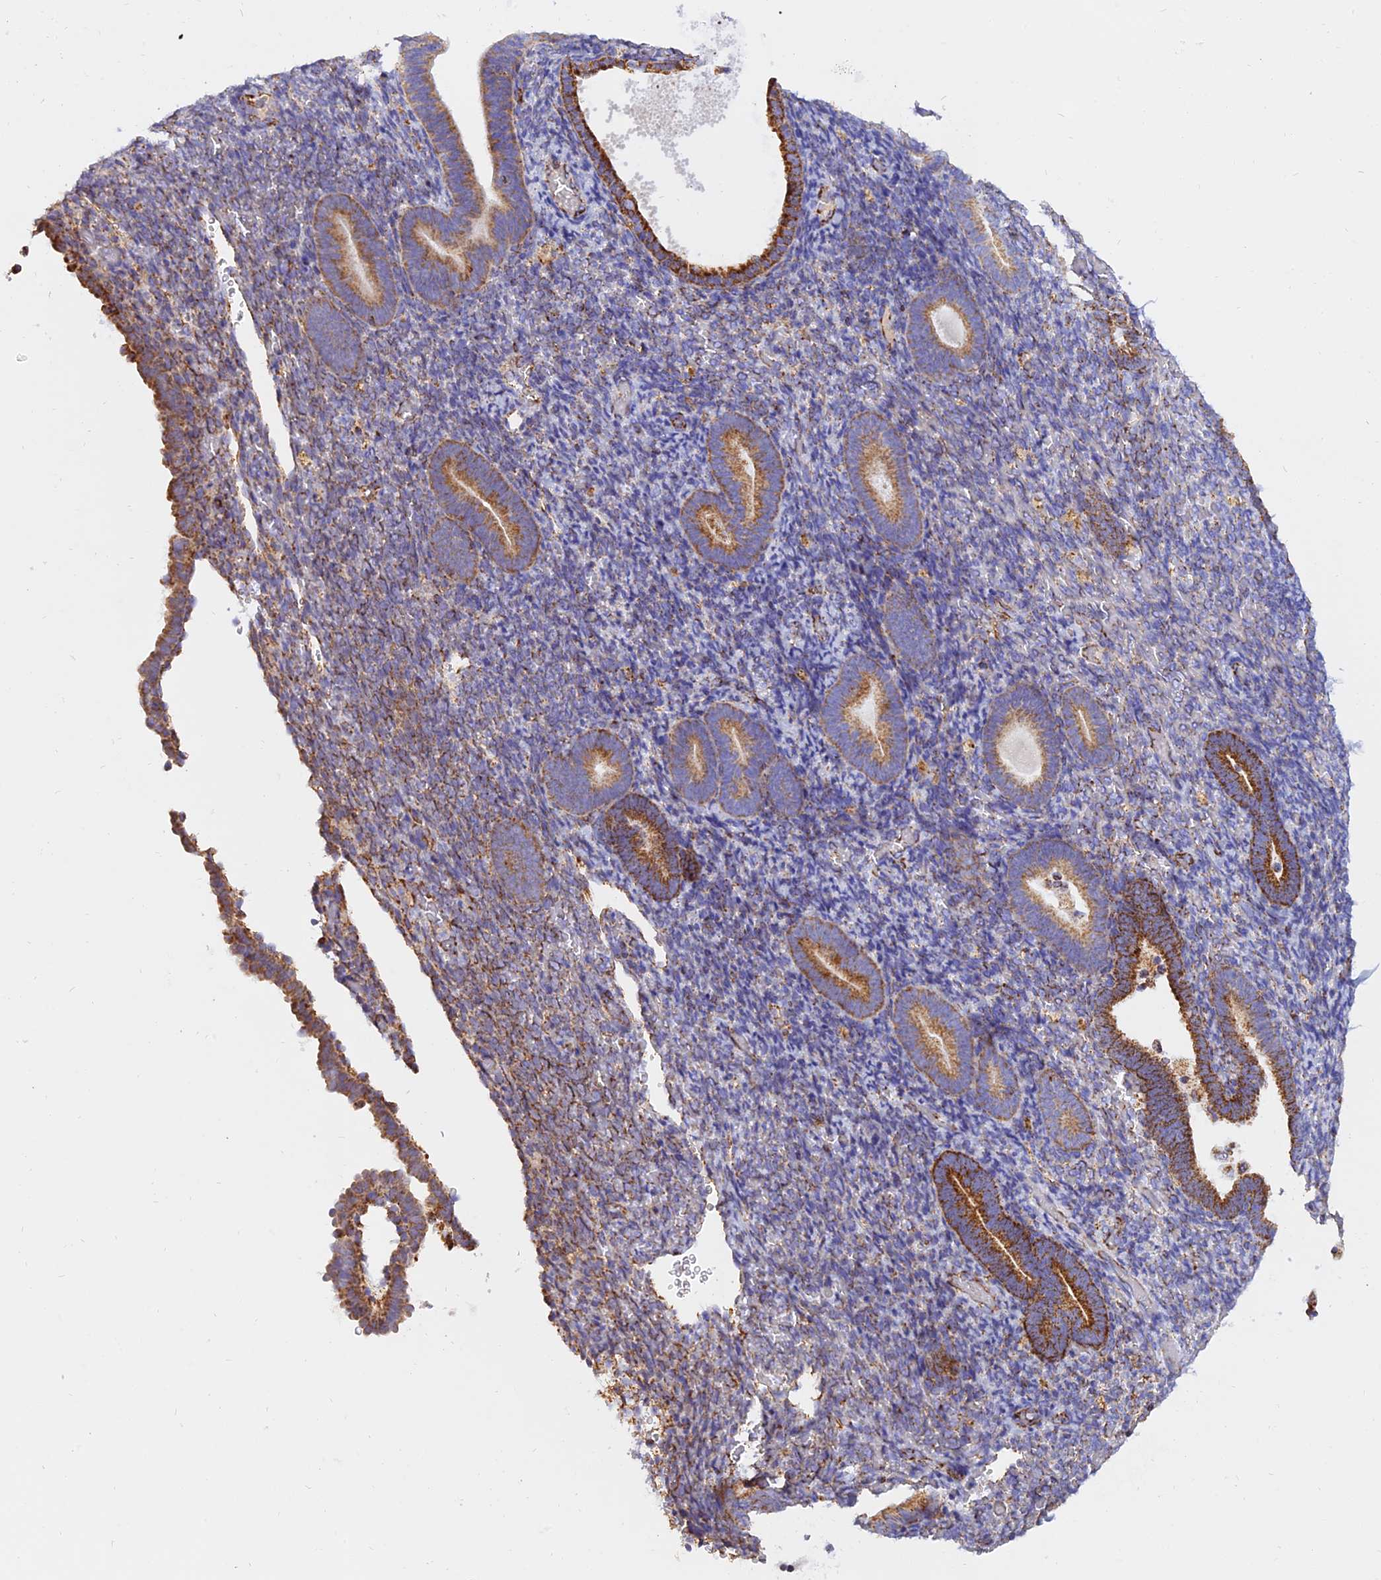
{"staining": {"intensity": "moderate", "quantity": "<25%", "location": "cytoplasmic/membranous"}, "tissue": "endometrium", "cell_type": "Cells in endometrial stroma", "image_type": "normal", "snomed": [{"axis": "morphology", "description": "Normal tissue, NOS"}, {"axis": "topography", "description": "Endometrium"}], "caption": "Immunohistochemical staining of unremarkable endometrium exhibits moderate cytoplasmic/membranous protein positivity in about <25% of cells in endometrial stroma. The staining was performed using DAB (3,3'-diaminobenzidine), with brown indicating positive protein expression. Nuclei are stained blue with hematoxylin.", "gene": "NDUFB6", "patient": {"sex": "female", "age": 51}}